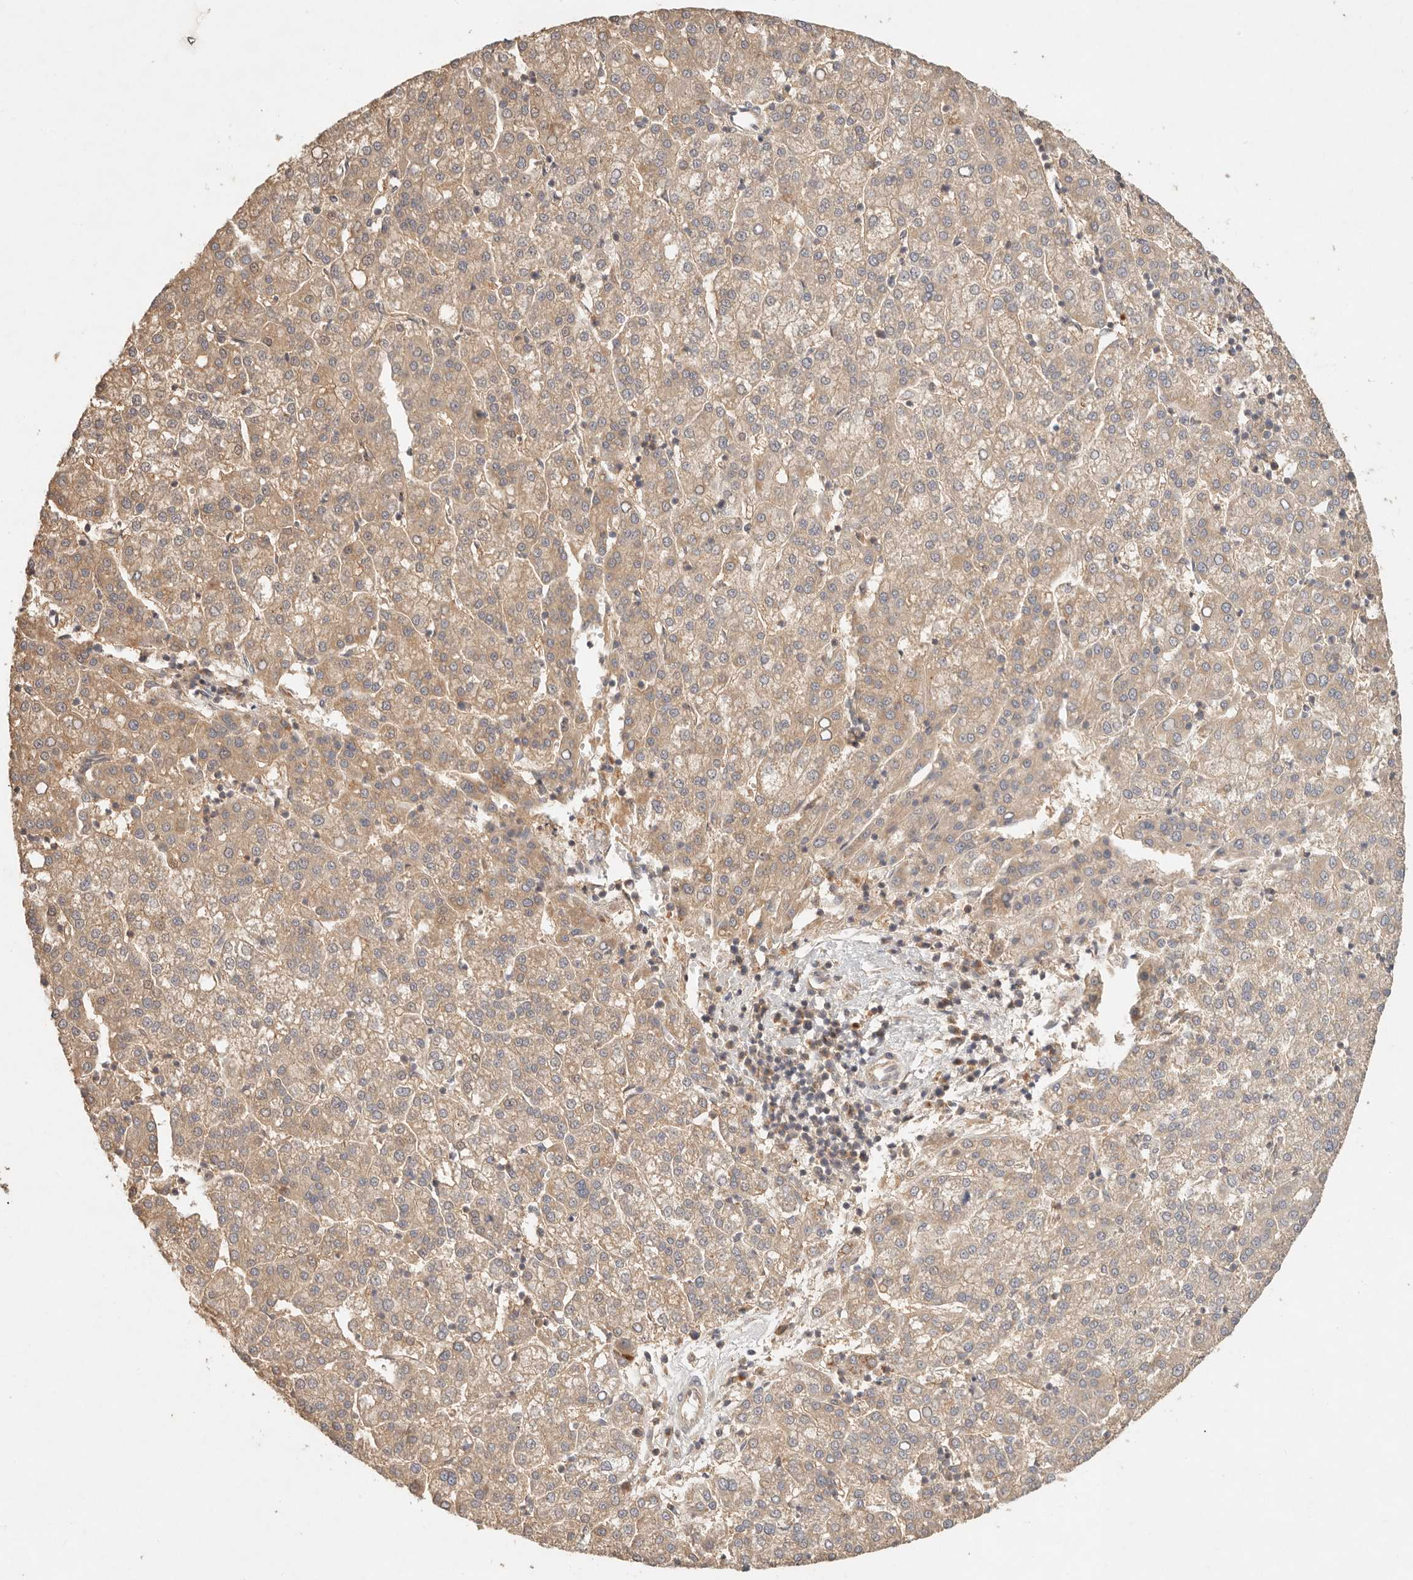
{"staining": {"intensity": "moderate", "quantity": ">75%", "location": "cytoplasmic/membranous"}, "tissue": "liver cancer", "cell_type": "Tumor cells", "image_type": "cancer", "snomed": [{"axis": "morphology", "description": "Carcinoma, Hepatocellular, NOS"}, {"axis": "topography", "description": "Liver"}], "caption": "Protein expression analysis of human hepatocellular carcinoma (liver) reveals moderate cytoplasmic/membranous expression in approximately >75% of tumor cells. The protein is shown in brown color, while the nuclei are stained blue.", "gene": "HECTD3", "patient": {"sex": "female", "age": 58}}